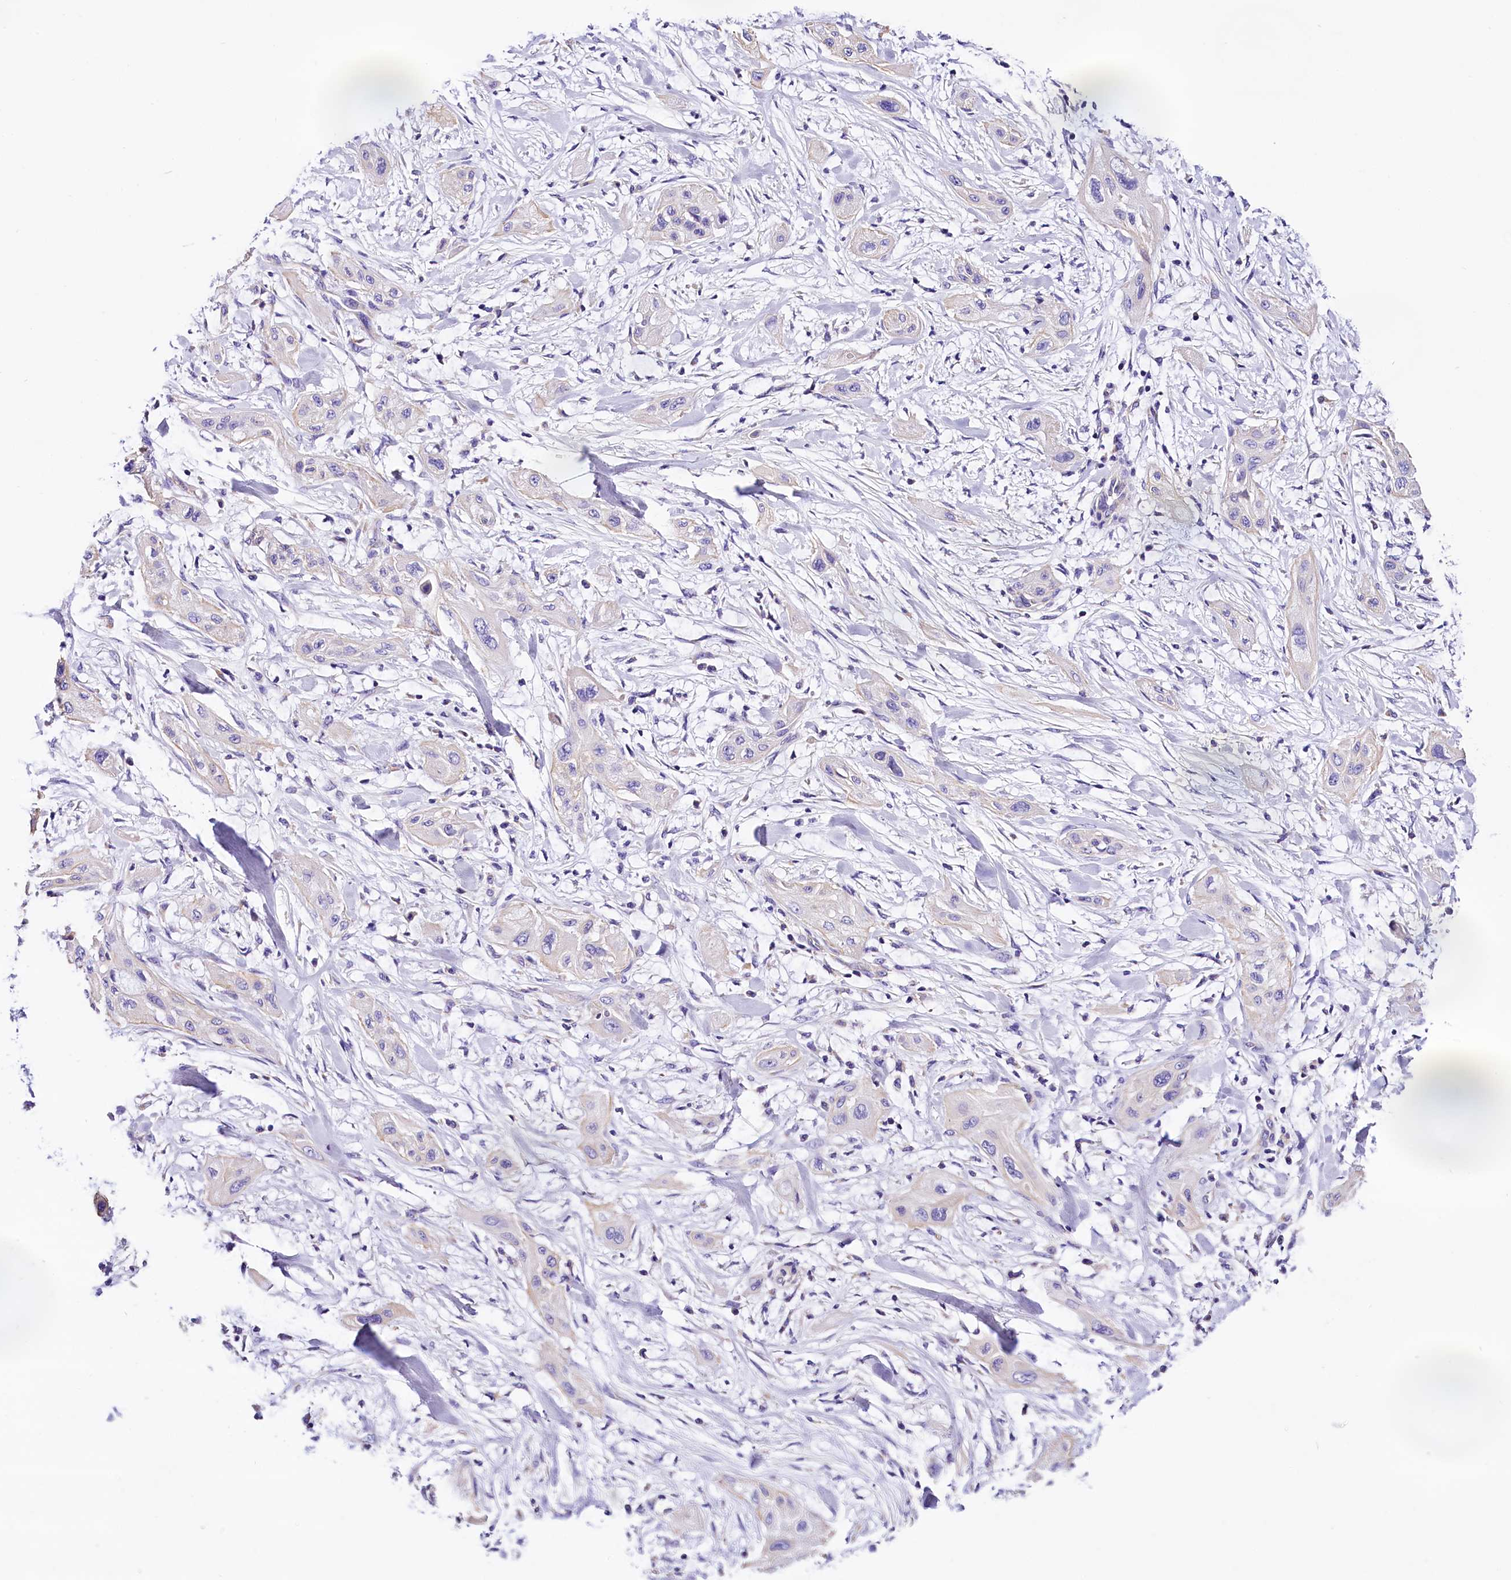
{"staining": {"intensity": "negative", "quantity": "none", "location": "none"}, "tissue": "lung cancer", "cell_type": "Tumor cells", "image_type": "cancer", "snomed": [{"axis": "morphology", "description": "Squamous cell carcinoma, NOS"}, {"axis": "topography", "description": "Lung"}], "caption": "The image exhibits no significant expression in tumor cells of squamous cell carcinoma (lung).", "gene": "ACAA2", "patient": {"sex": "female", "age": 47}}